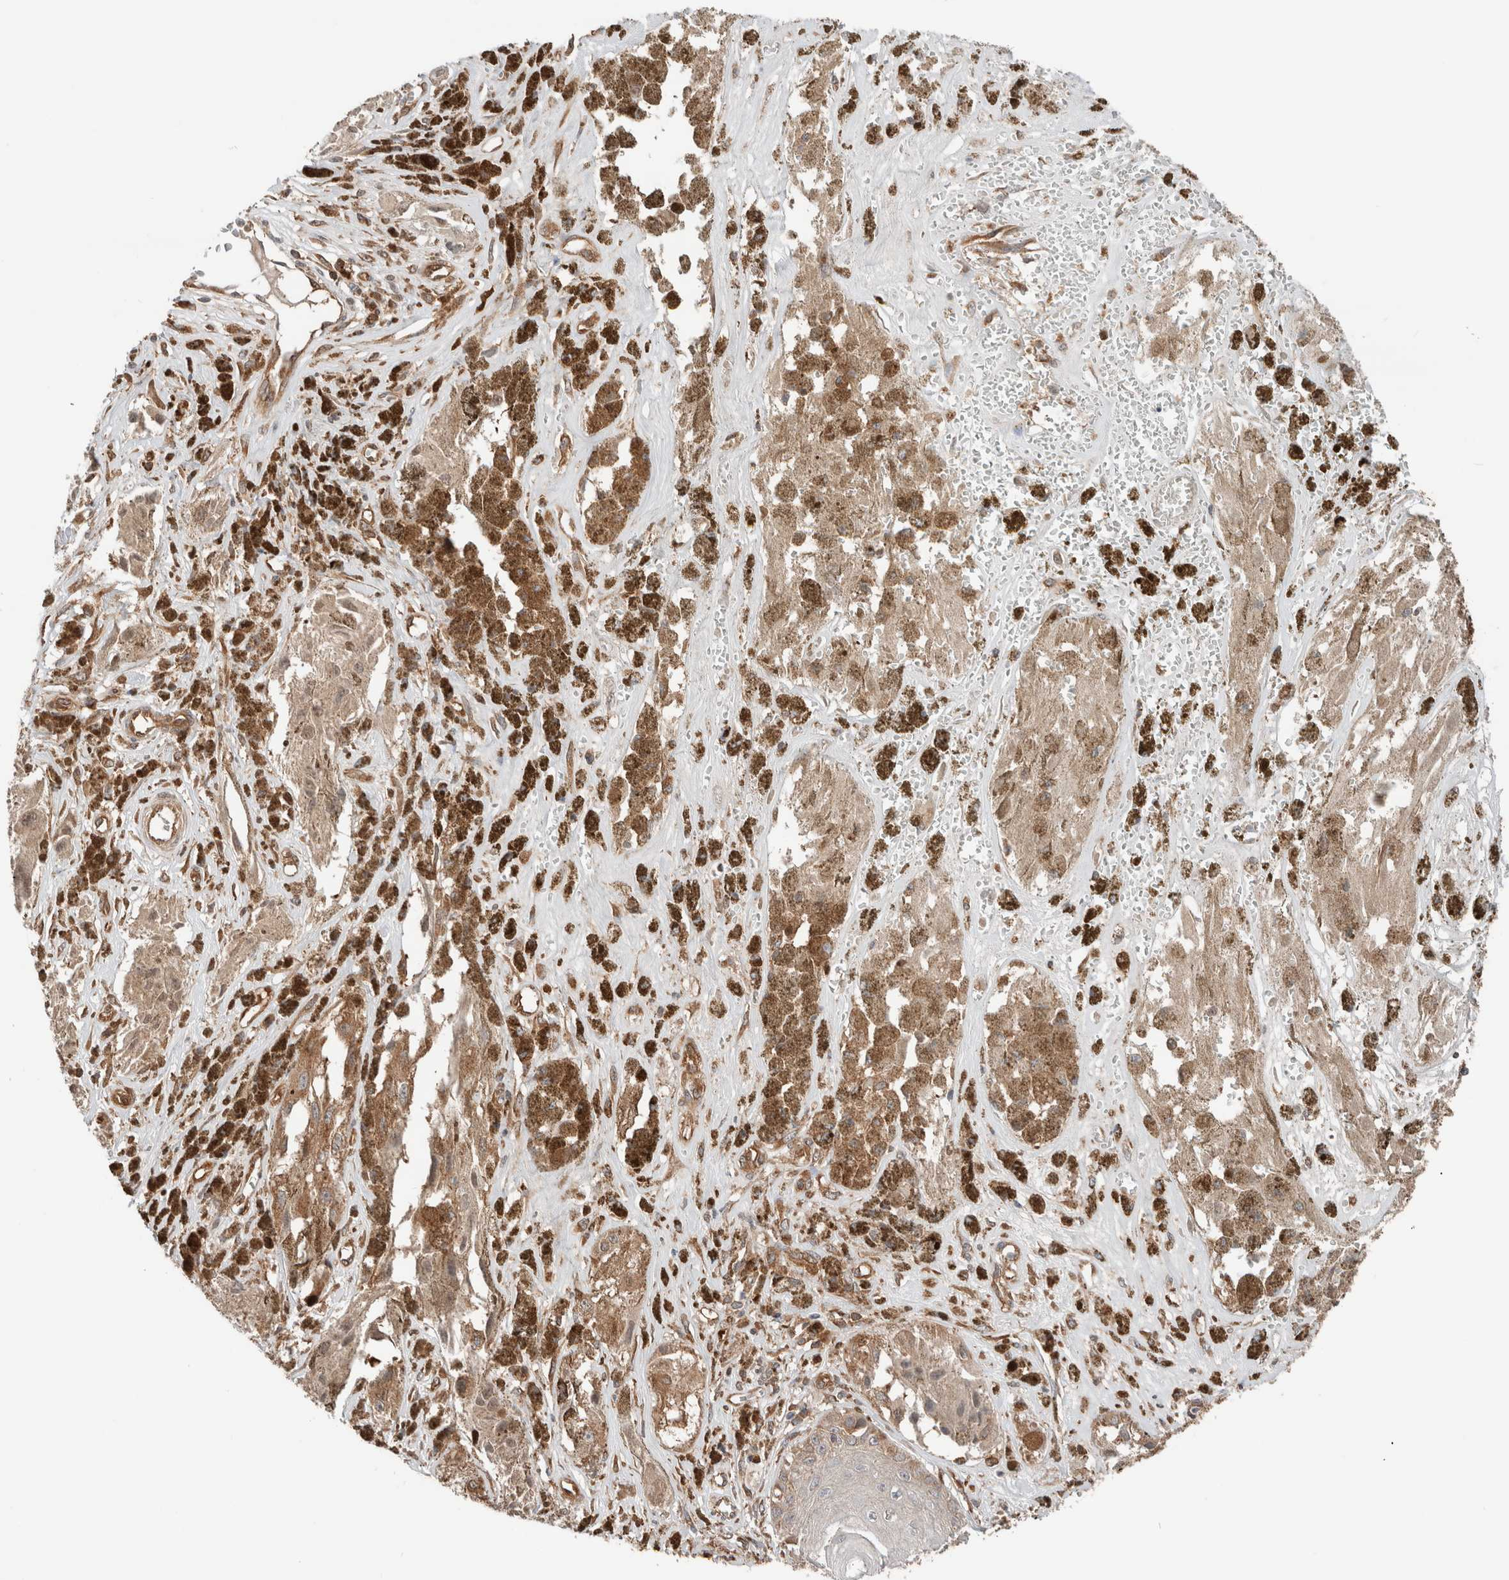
{"staining": {"intensity": "negative", "quantity": "none", "location": "none"}, "tissue": "melanoma", "cell_type": "Tumor cells", "image_type": "cancer", "snomed": [{"axis": "morphology", "description": "Malignant melanoma, NOS"}, {"axis": "topography", "description": "Skin"}], "caption": "Immunohistochemistry micrograph of human melanoma stained for a protein (brown), which displays no expression in tumor cells.", "gene": "XPNPEP1", "patient": {"sex": "male", "age": 88}}